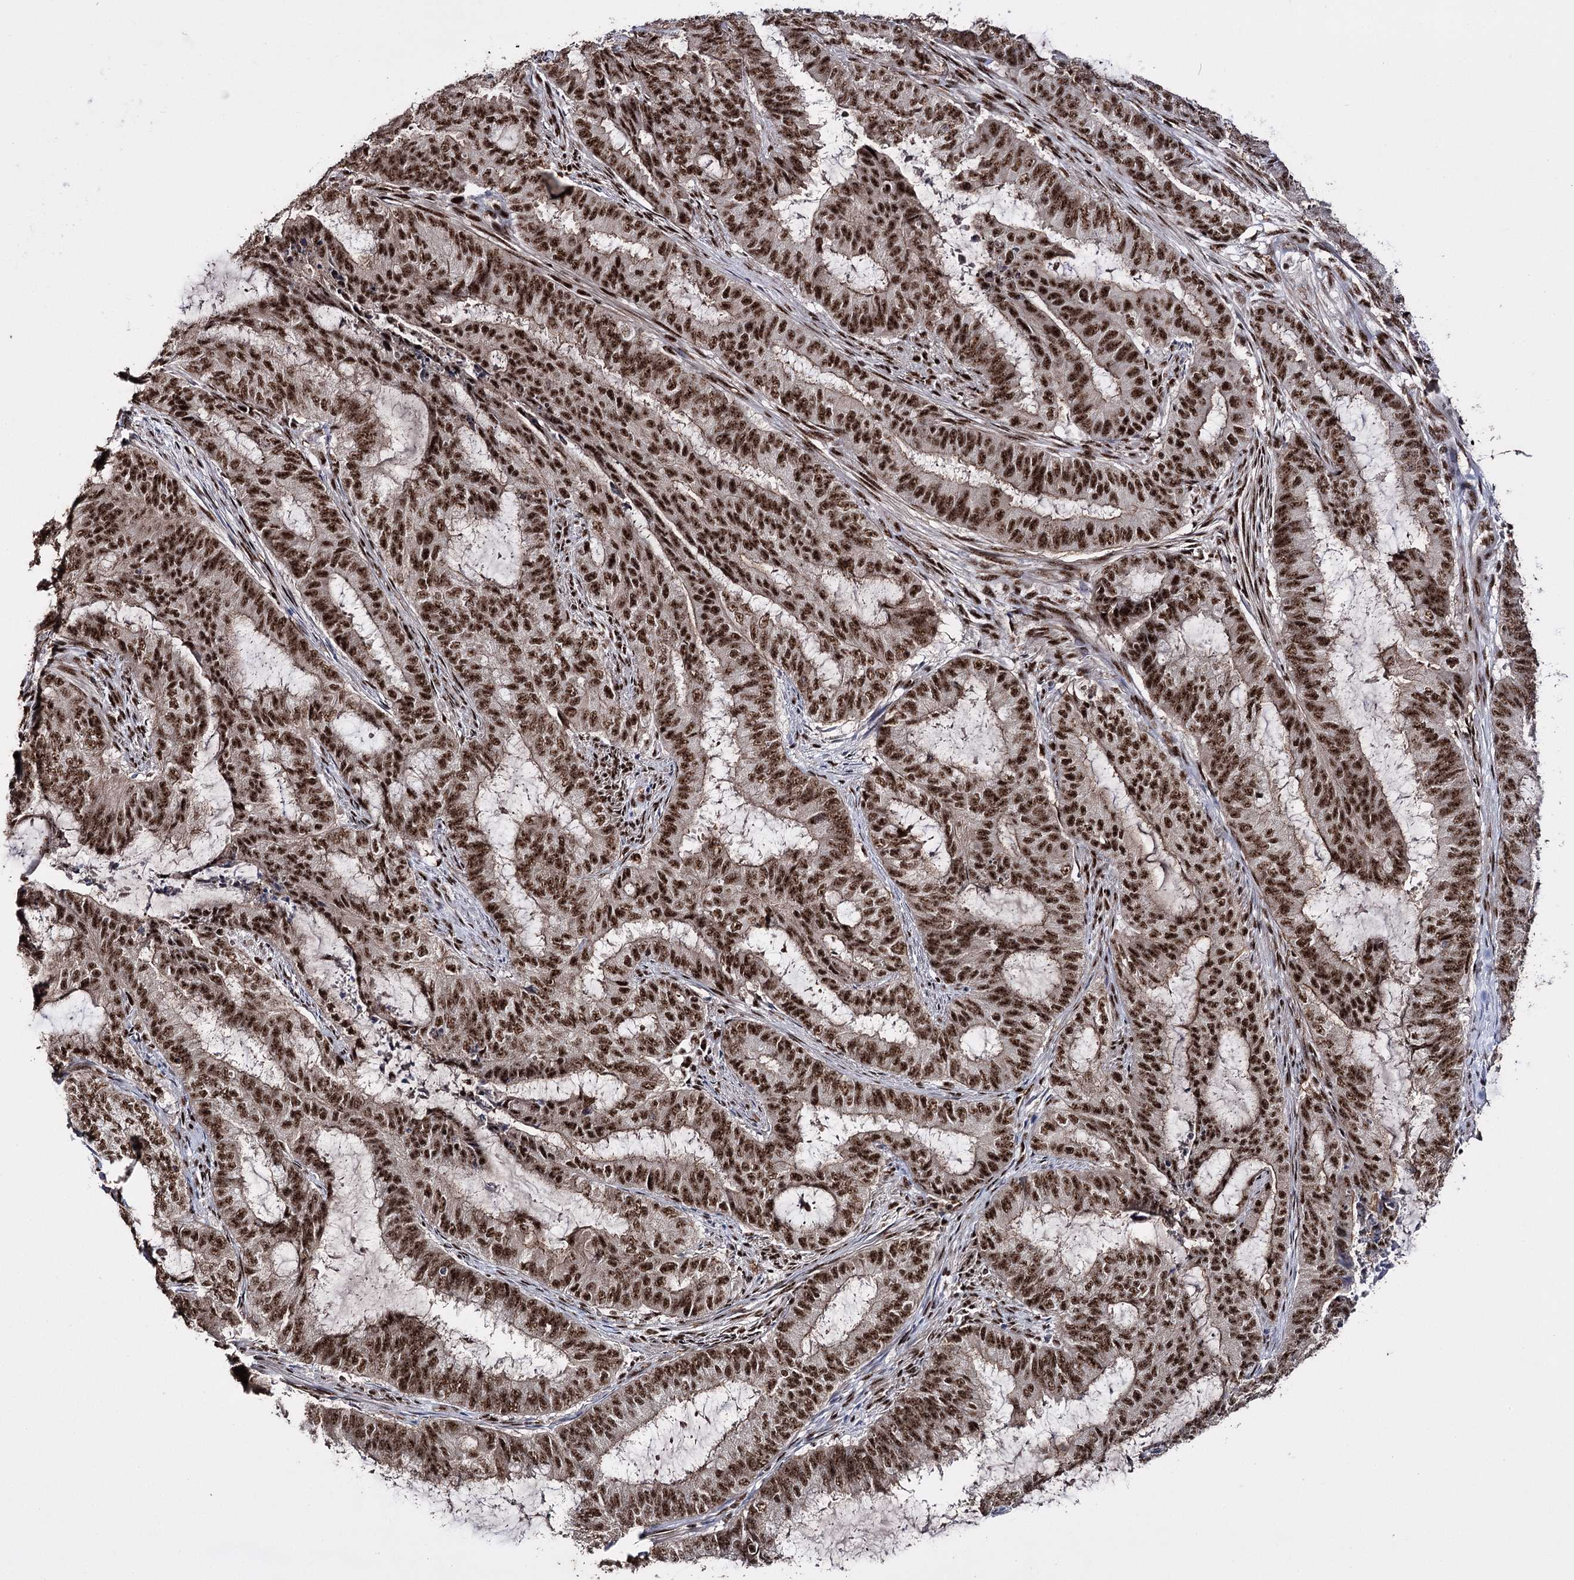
{"staining": {"intensity": "strong", "quantity": ">75%", "location": "nuclear"}, "tissue": "endometrial cancer", "cell_type": "Tumor cells", "image_type": "cancer", "snomed": [{"axis": "morphology", "description": "Adenocarcinoma, NOS"}, {"axis": "topography", "description": "Endometrium"}], "caption": "Endometrial adenocarcinoma stained for a protein (brown) reveals strong nuclear positive positivity in approximately >75% of tumor cells.", "gene": "PRPF40A", "patient": {"sex": "female", "age": 51}}